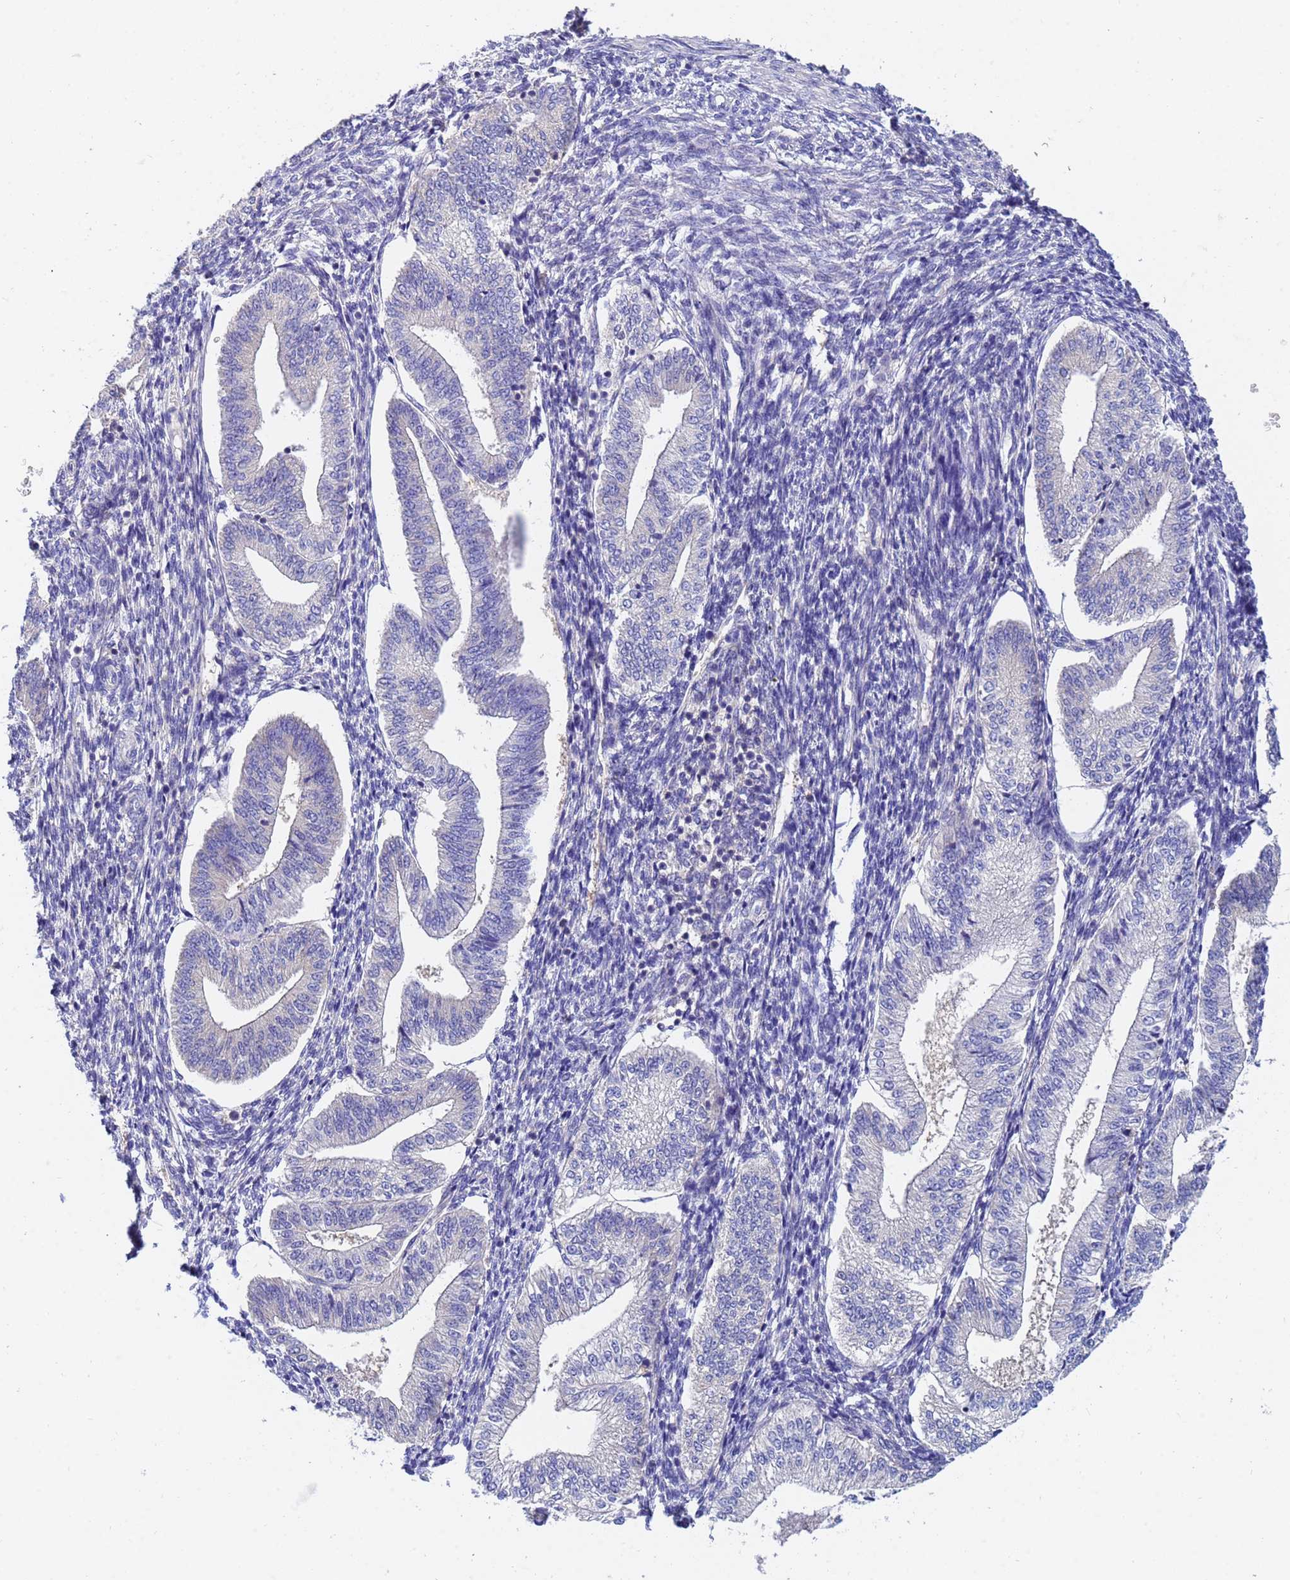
{"staining": {"intensity": "negative", "quantity": "none", "location": "none"}, "tissue": "endometrium", "cell_type": "Cells in endometrial stroma", "image_type": "normal", "snomed": [{"axis": "morphology", "description": "Normal tissue, NOS"}, {"axis": "topography", "description": "Endometrium"}], "caption": "Photomicrograph shows no significant protein staining in cells in endometrial stroma of benign endometrium. The staining is performed using DAB brown chromogen with nuclei counter-stained in using hematoxylin.", "gene": "UBE2O", "patient": {"sex": "female", "age": 34}}